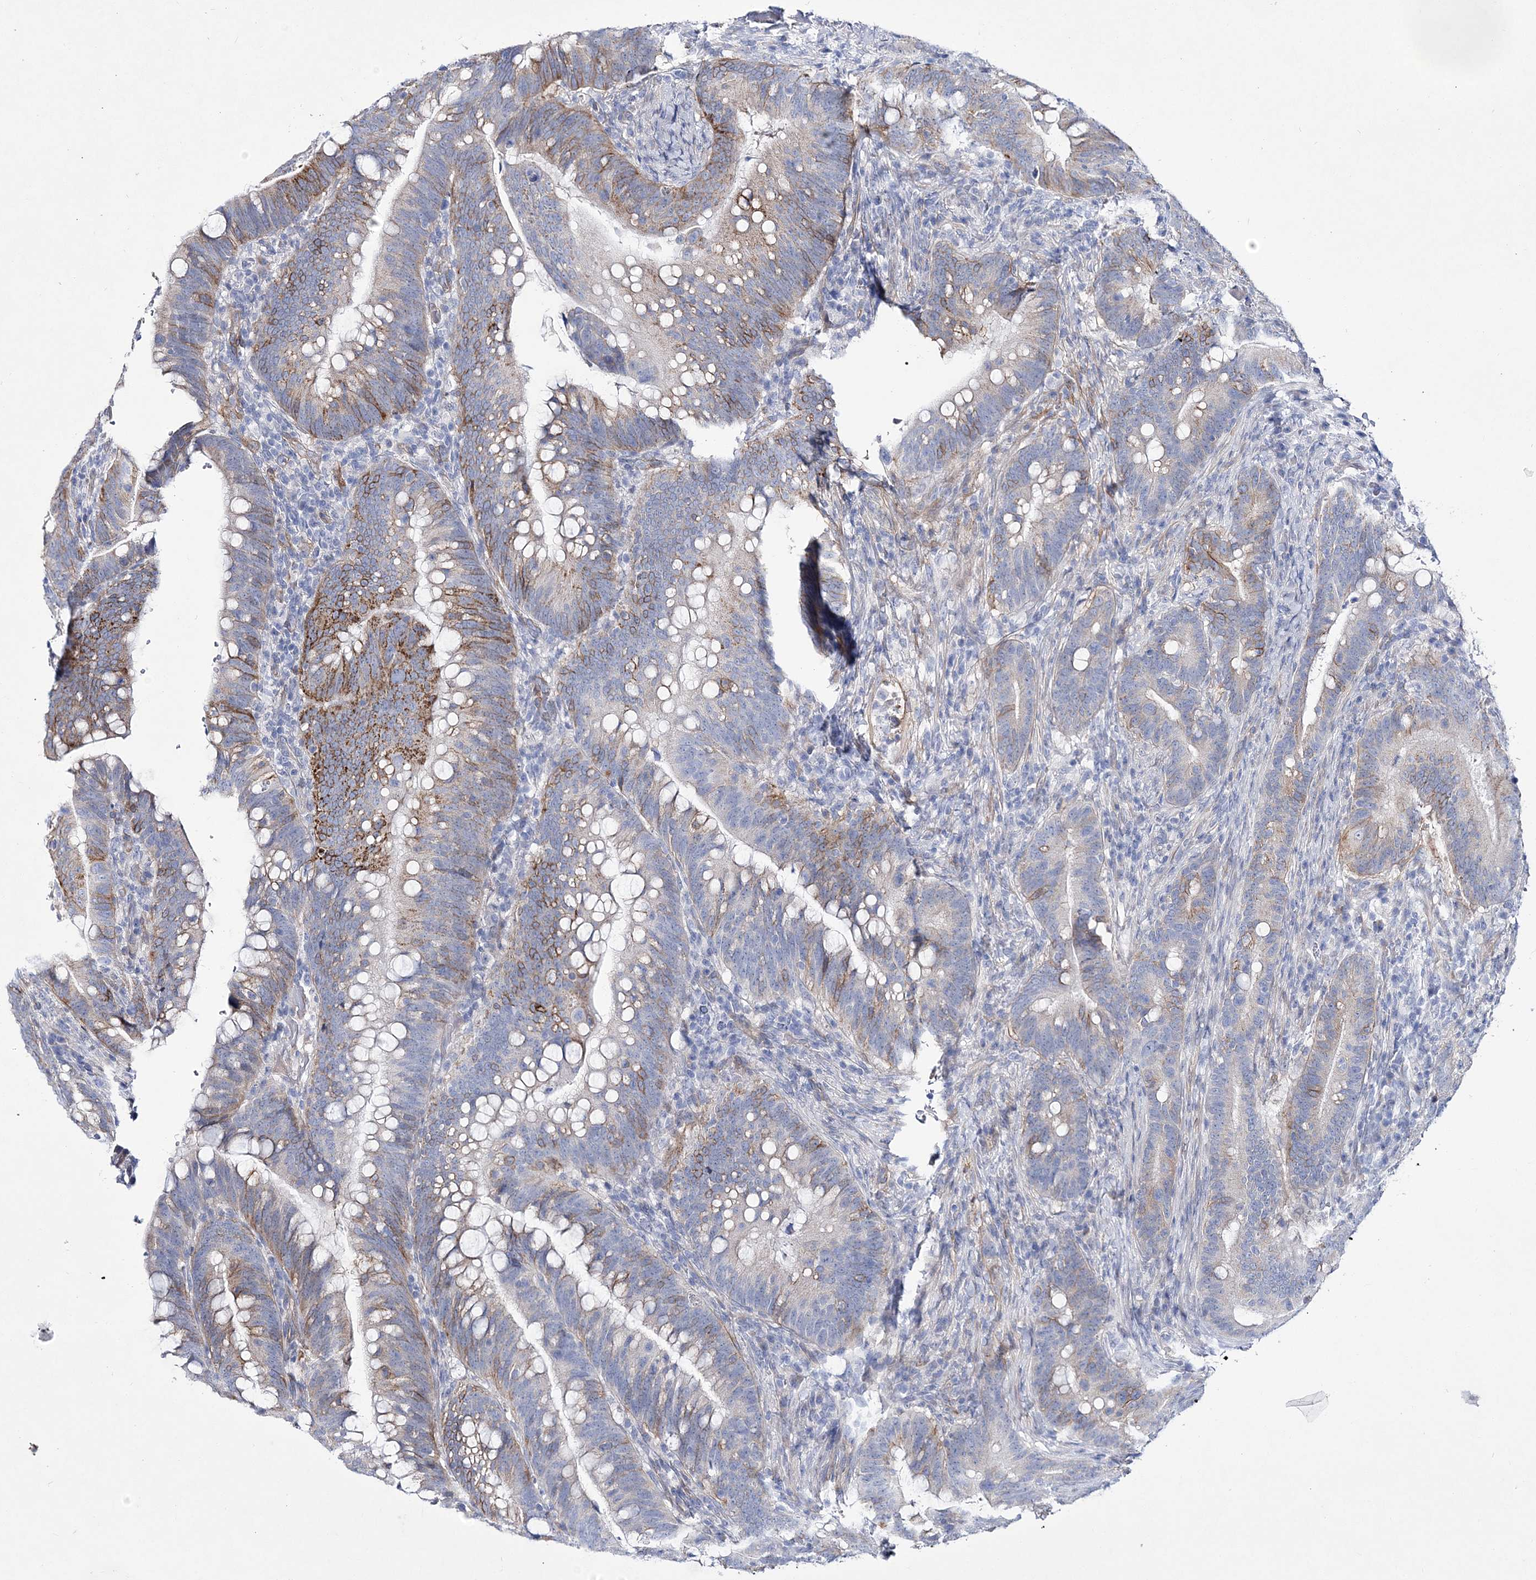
{"staining": {"intensity": "moderate", "quantity": "25%-75%", "location": "cytoplasmic/membranous"}, "tissue": "colorectal cancer", "cell_type": "Tumor cells", "image_type": "cancer", "snomed": [{"axis": "morphology", "description": "Adenocarcinoma, NOS"}, {"axis": "topography", "description": "Colon"}], "caption": "Immunohistochemistry of adenocarcinoma (colorectal) demonstrates medium levels of moderate cytoplasmic/membranous staining in about 25%-75% of tumor cells. The staining is performed using DAB brown chromogen to label protein expression. The nuclei are counter-stained blue using hematoxylin.", "gene": "ANO1", "patient": {"sex": "female", "age": 66}}